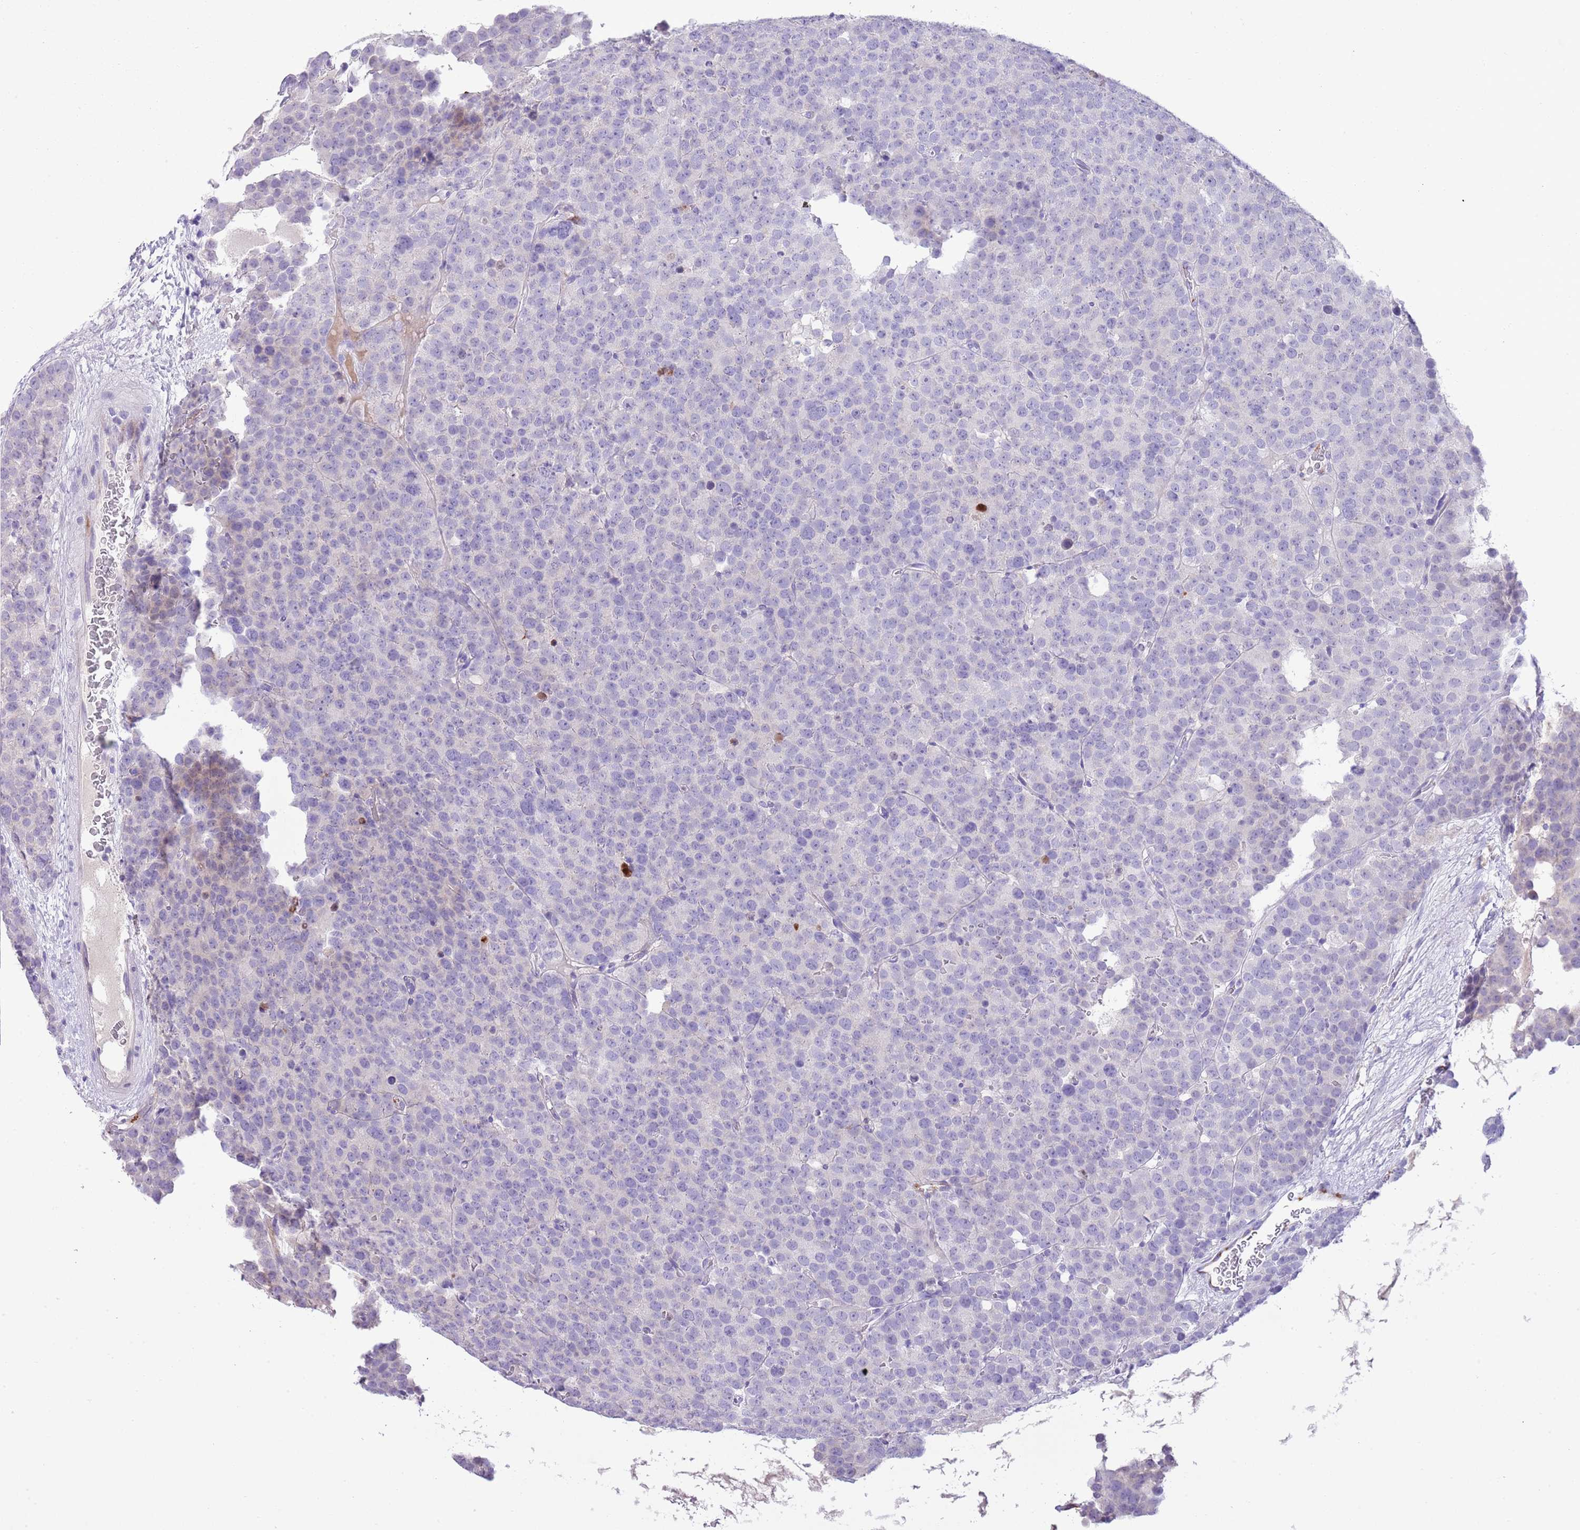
{"staining": {"intensity": "negative", "quantity": "none", "location": "none"}, "tissue": "testis cancer", "cell_type": "Tumor cells", "image_type": "cancer", "snomed": [{"axis": "morphology", "description": "Seminoma, NOS"}, {"axis": "topography", "description": "Testis"}], "caption": "Tumor cells are negative for protein expression in human seminoma (testis).", "gene": "CLEC2A", "patient": {"sex": "male", "age": 71}}